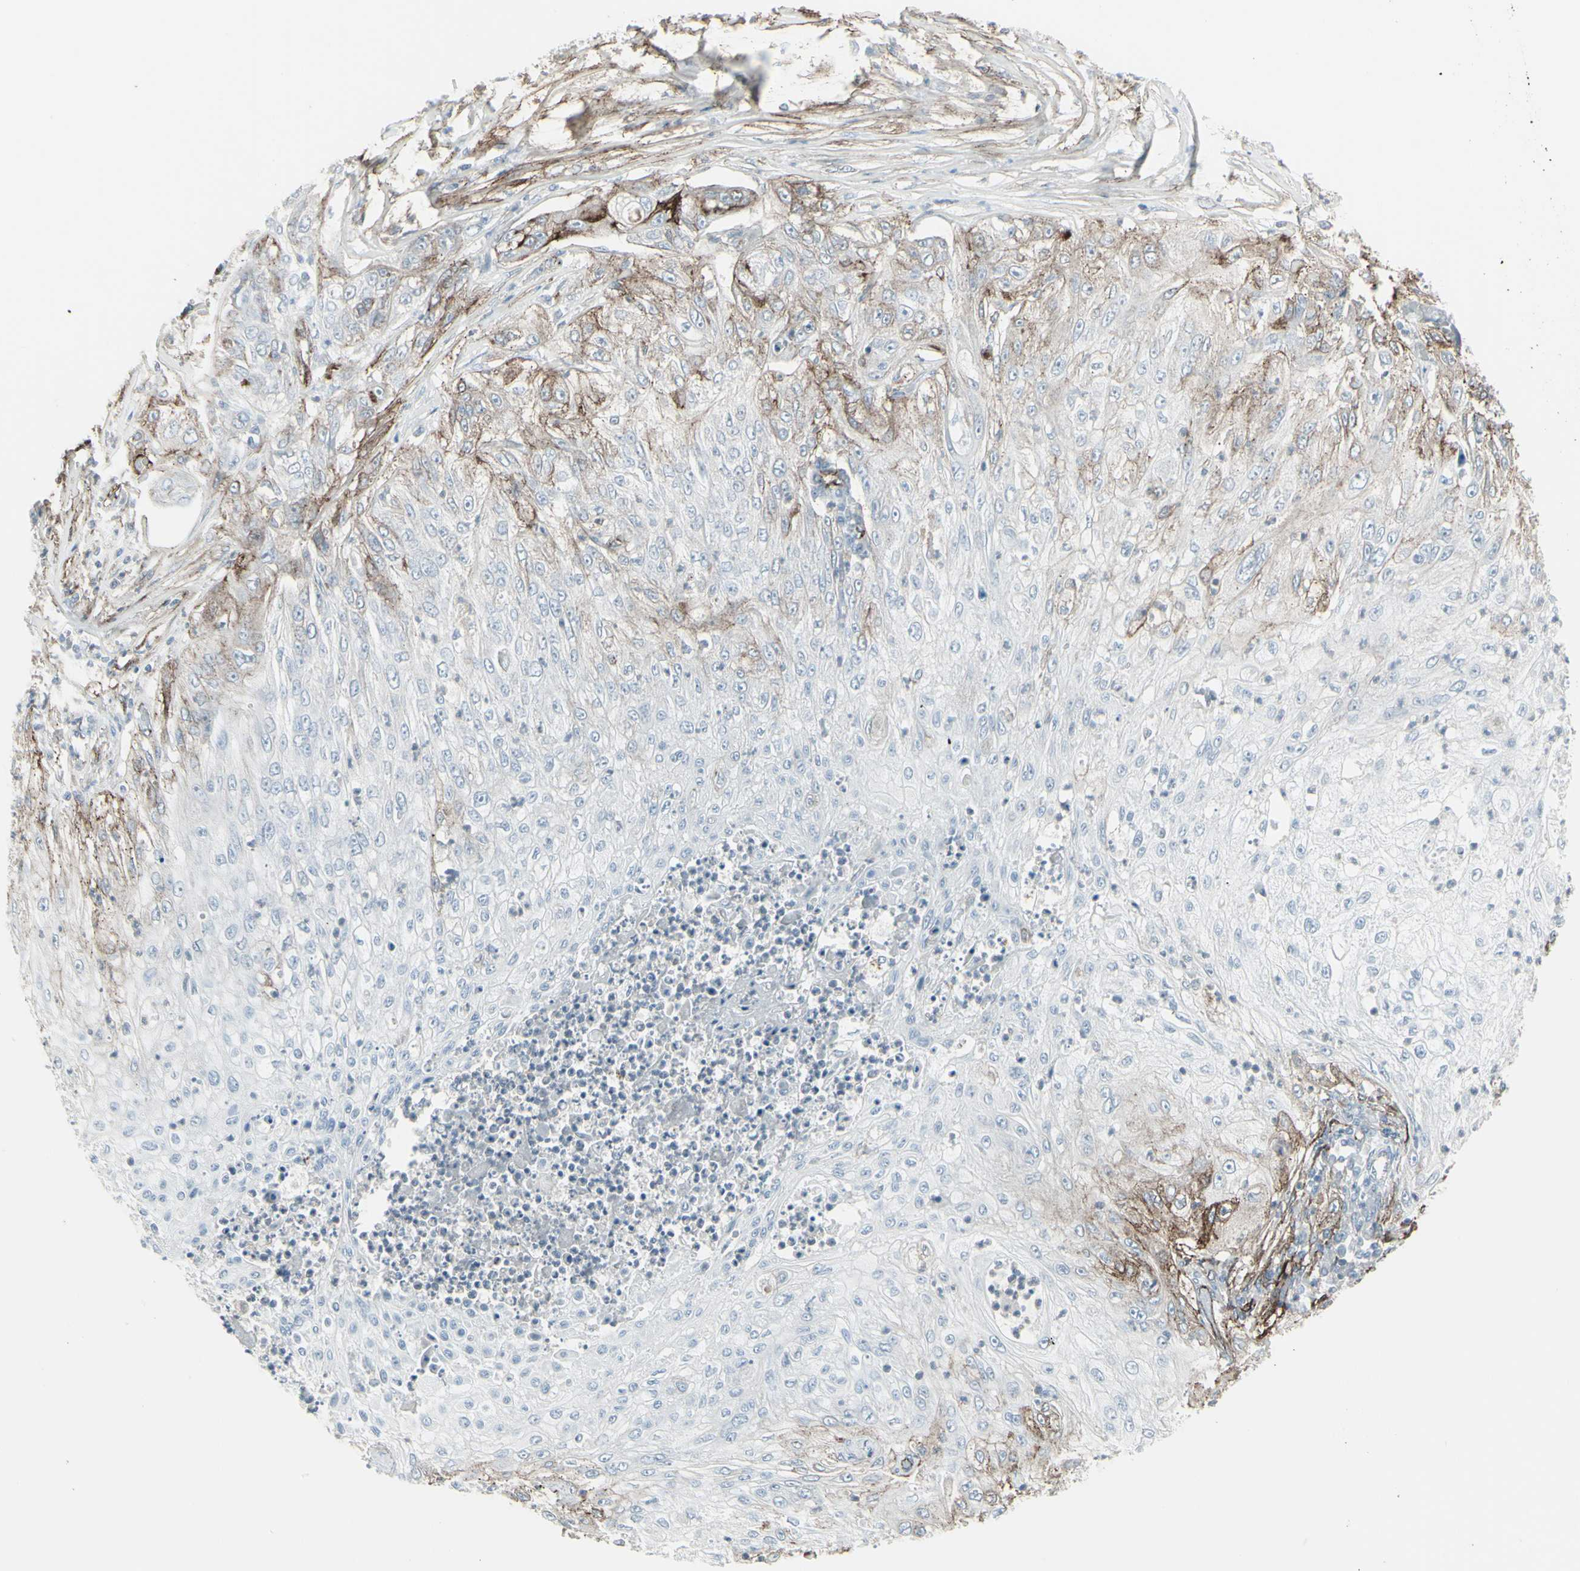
{"staining": {"intensity": "weak", "quantity": "<25%", "location": "cytoplasmic/membranous"}, "tissue": "lung cancer", "cell_type": "Tumor cells", "image_type": "cancer", "snomed": [{"axis": "morphology", "description": "Inflammation, NOS"}, {"axis": "morphology", "description": "Squamous cell carcinoma, NOS"}, {"axis": "topography", "description": "Lymph node"}, {"axis": "topography", "description": "Soft tissue"}, {"axis": "topography", "description": "Lung"}], "caption": "DAB (3,3'-diaminobenzidine) immunohistochemical staining of lung cancer (squamous cell carcinoma) demonstrates no significant expression in tumor cells.", "gene": "GJA1", "patient": {"sex": "male", "age": 66}}